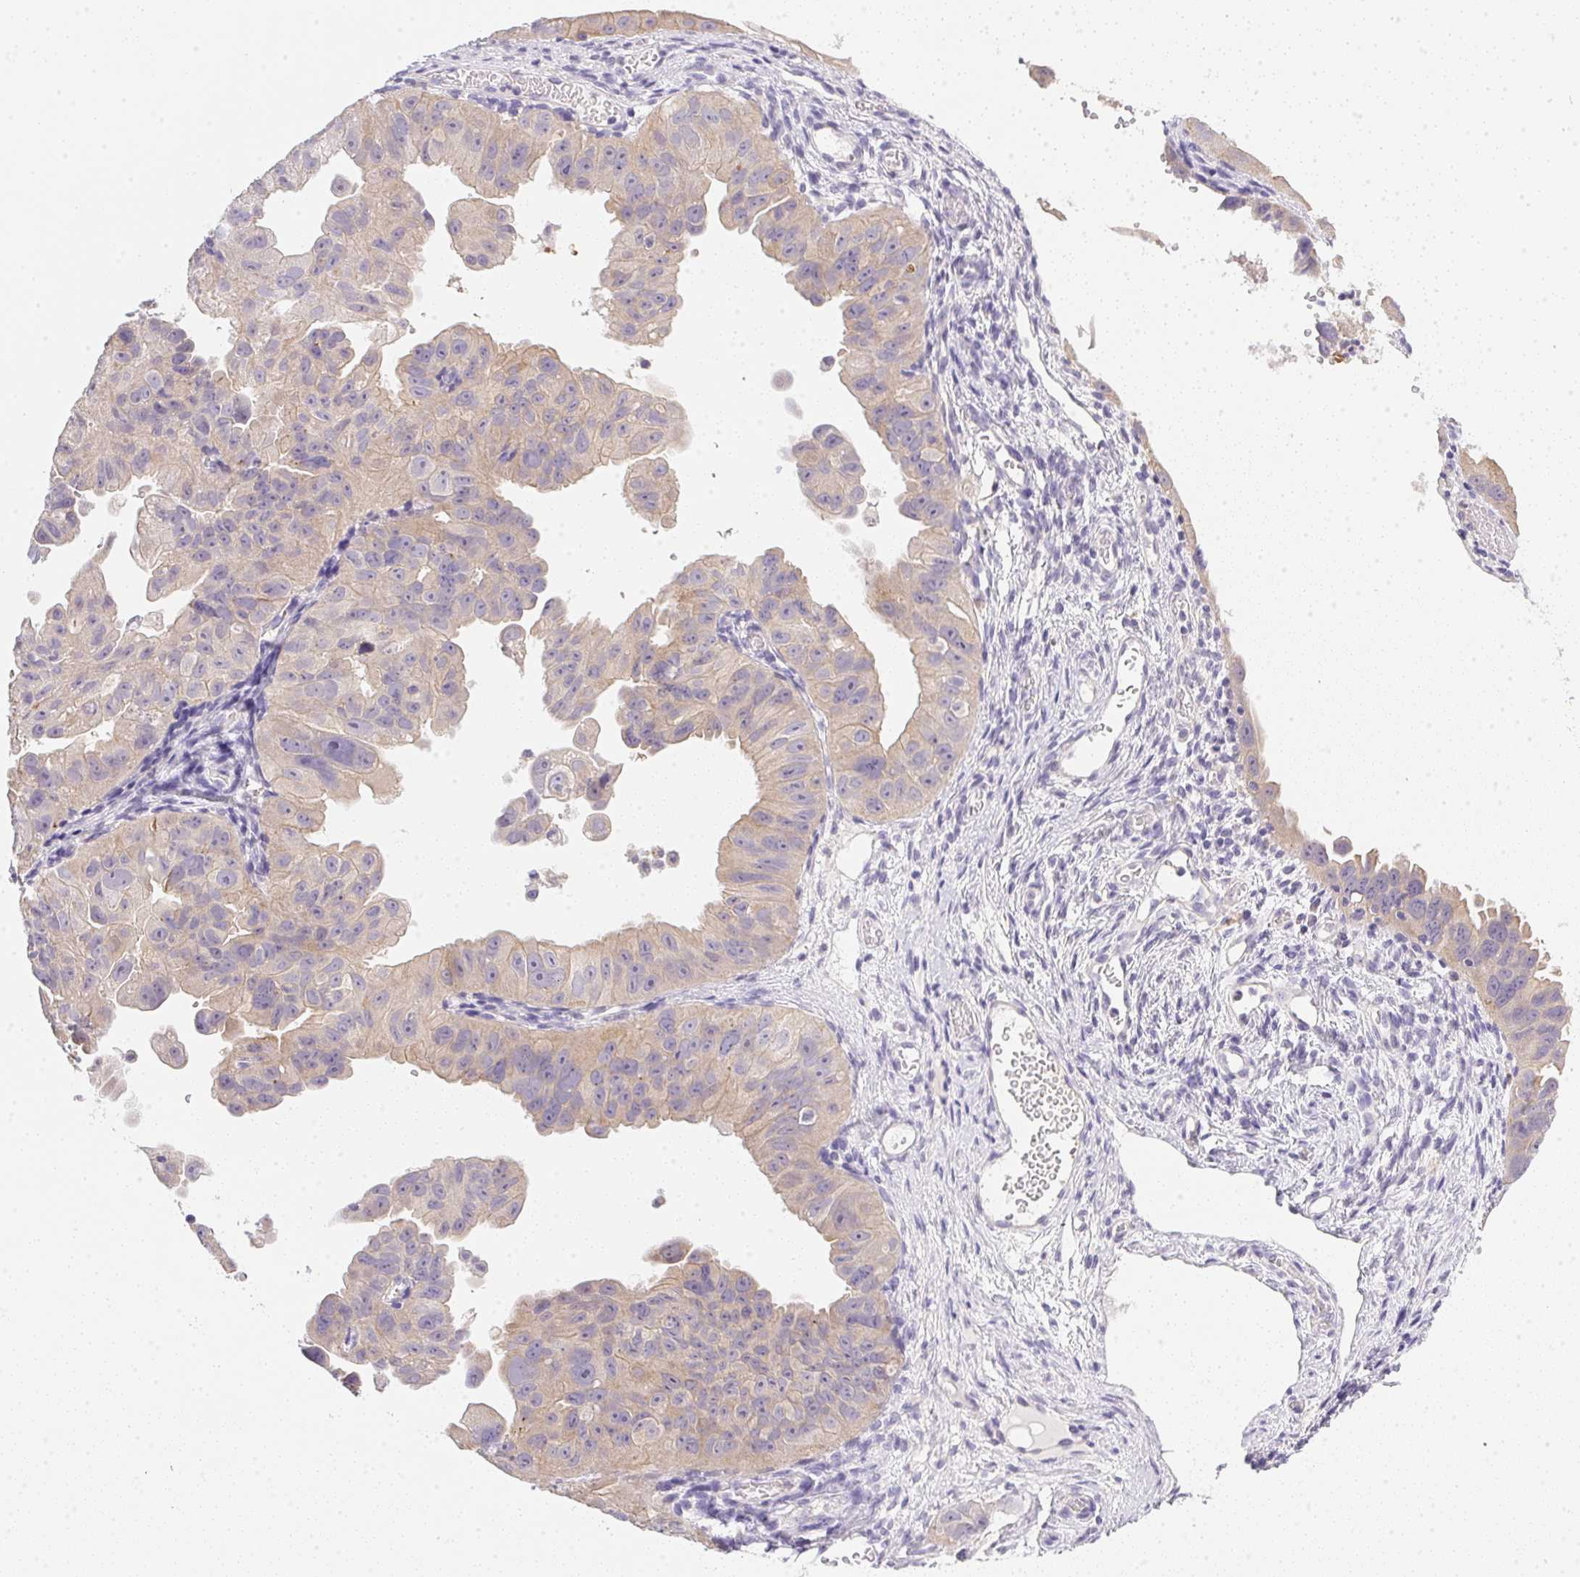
{"staining": {"intensity": "weak", "quantity": "25%-75%", "location": "cytoplasmic/membranous"}, "tissue": "ovarian cancer", "cell_type": "Tumor cells", "image_type": "cancer", "snomed": [{"axis": "morphology", "description": "Carcinoma, endometroid"}, {"axis": "topography", "description": "Ovary"}], "caption": "The immunohistochemical stain labels weak cytoplasmic/membranous positivity in tumor cells of endometroid carcinoma (ovarian) tissue. Nuclei are stained in blue.", "gene": "SLC17A7", "patient": {"sex": "female", "age": 85}}